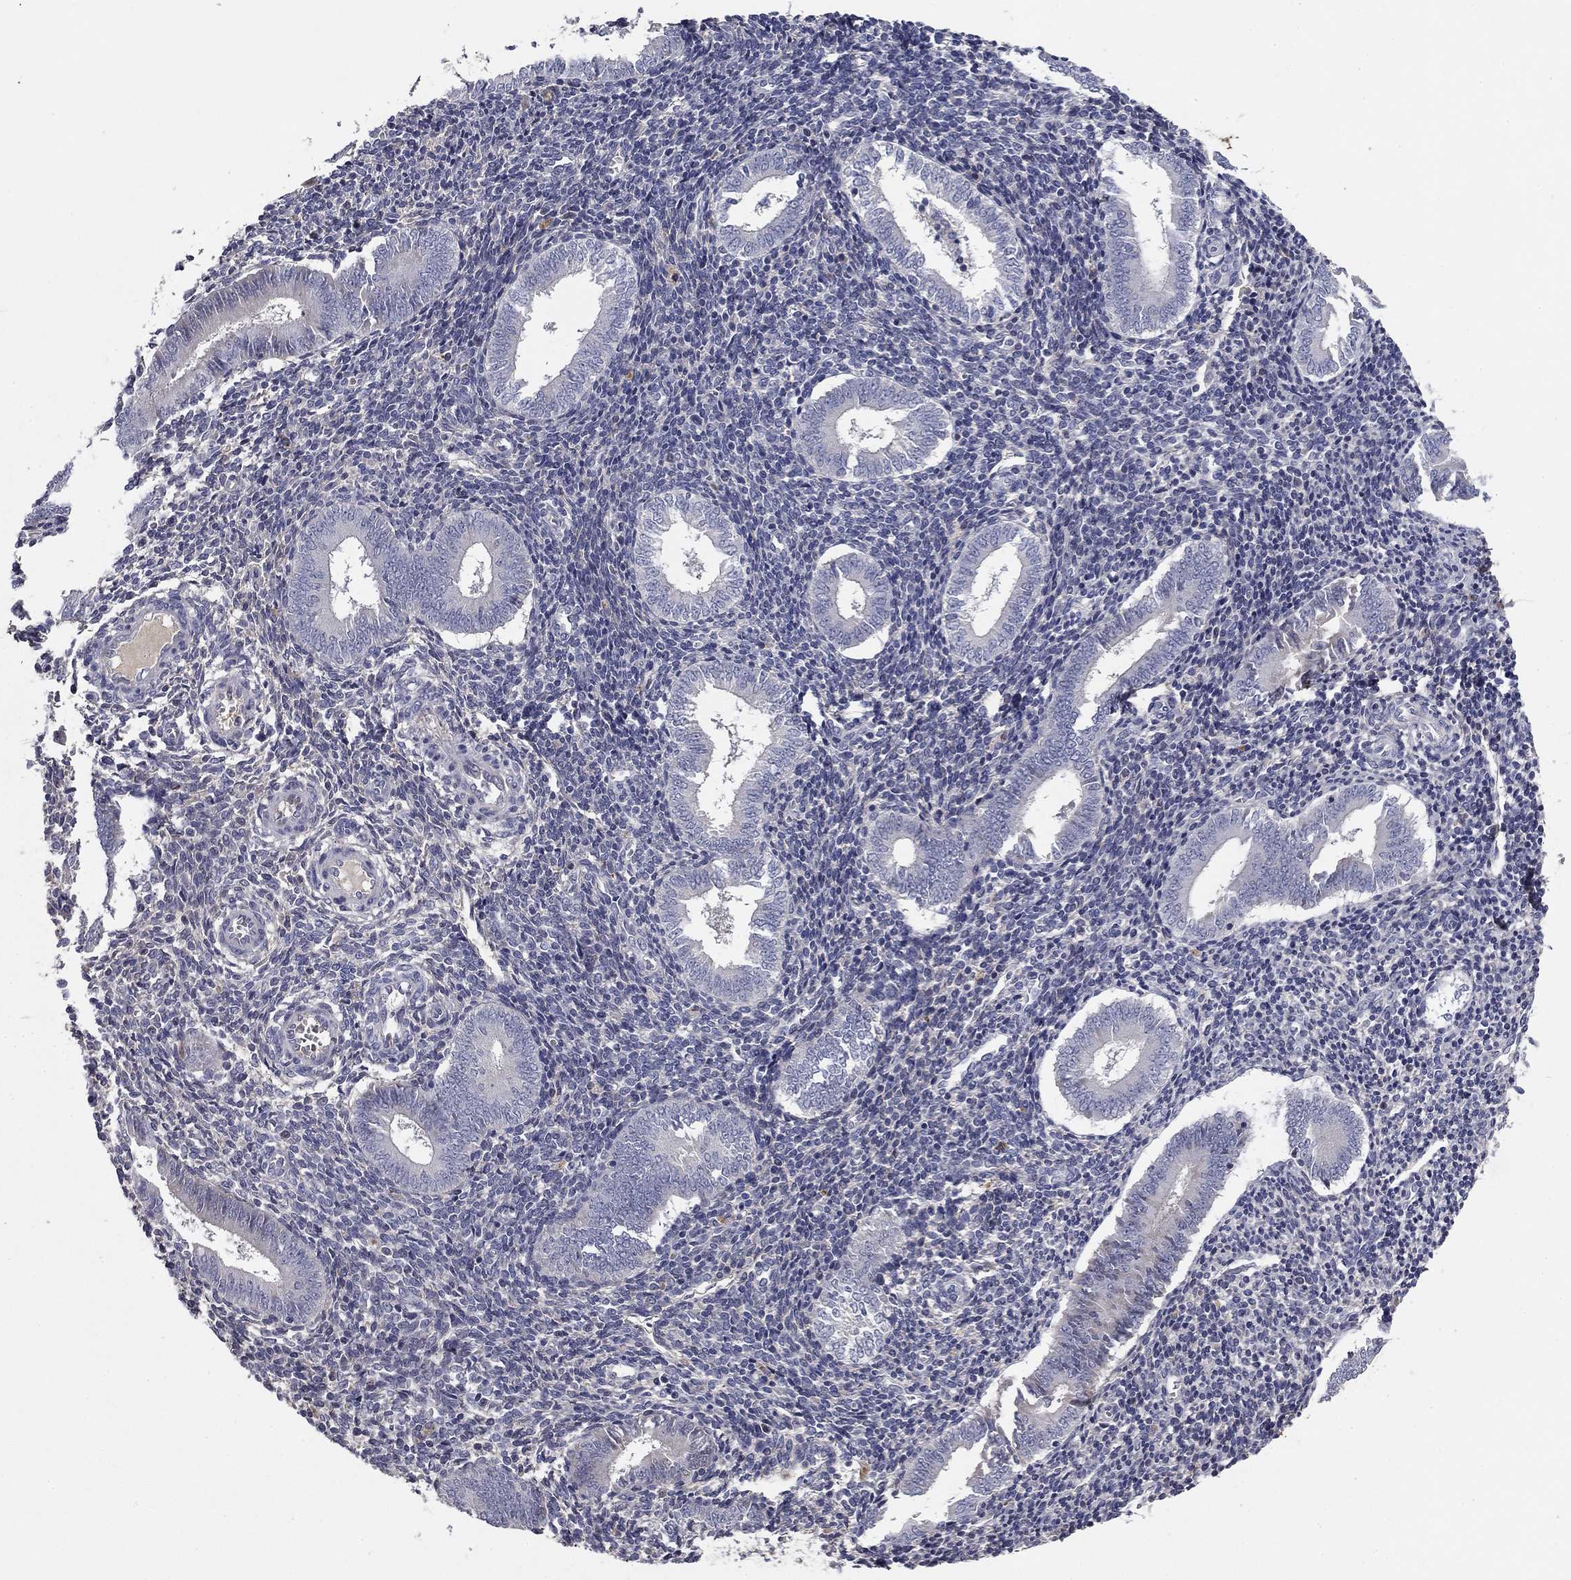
{"staining": {"intensity": "negative", "quantity": "none", "location": "none"}, "tissue": "endometrium", "cell_type": "Cells in endometrial stroma", "image_type": "normal", "snomed": [{"axis": "morphology", "description": "Normal tissue, NOS"}, {"axis": "topography", "description": "Endometrium"}], "caption": "High power microscopy micrograph of an IHC histopathology image of unremarkable endometrium, revealing no significant expression in cells in endometrial stroma.", "gene": "COL2A1", "patient": {"sex": "female", "age": 25}}